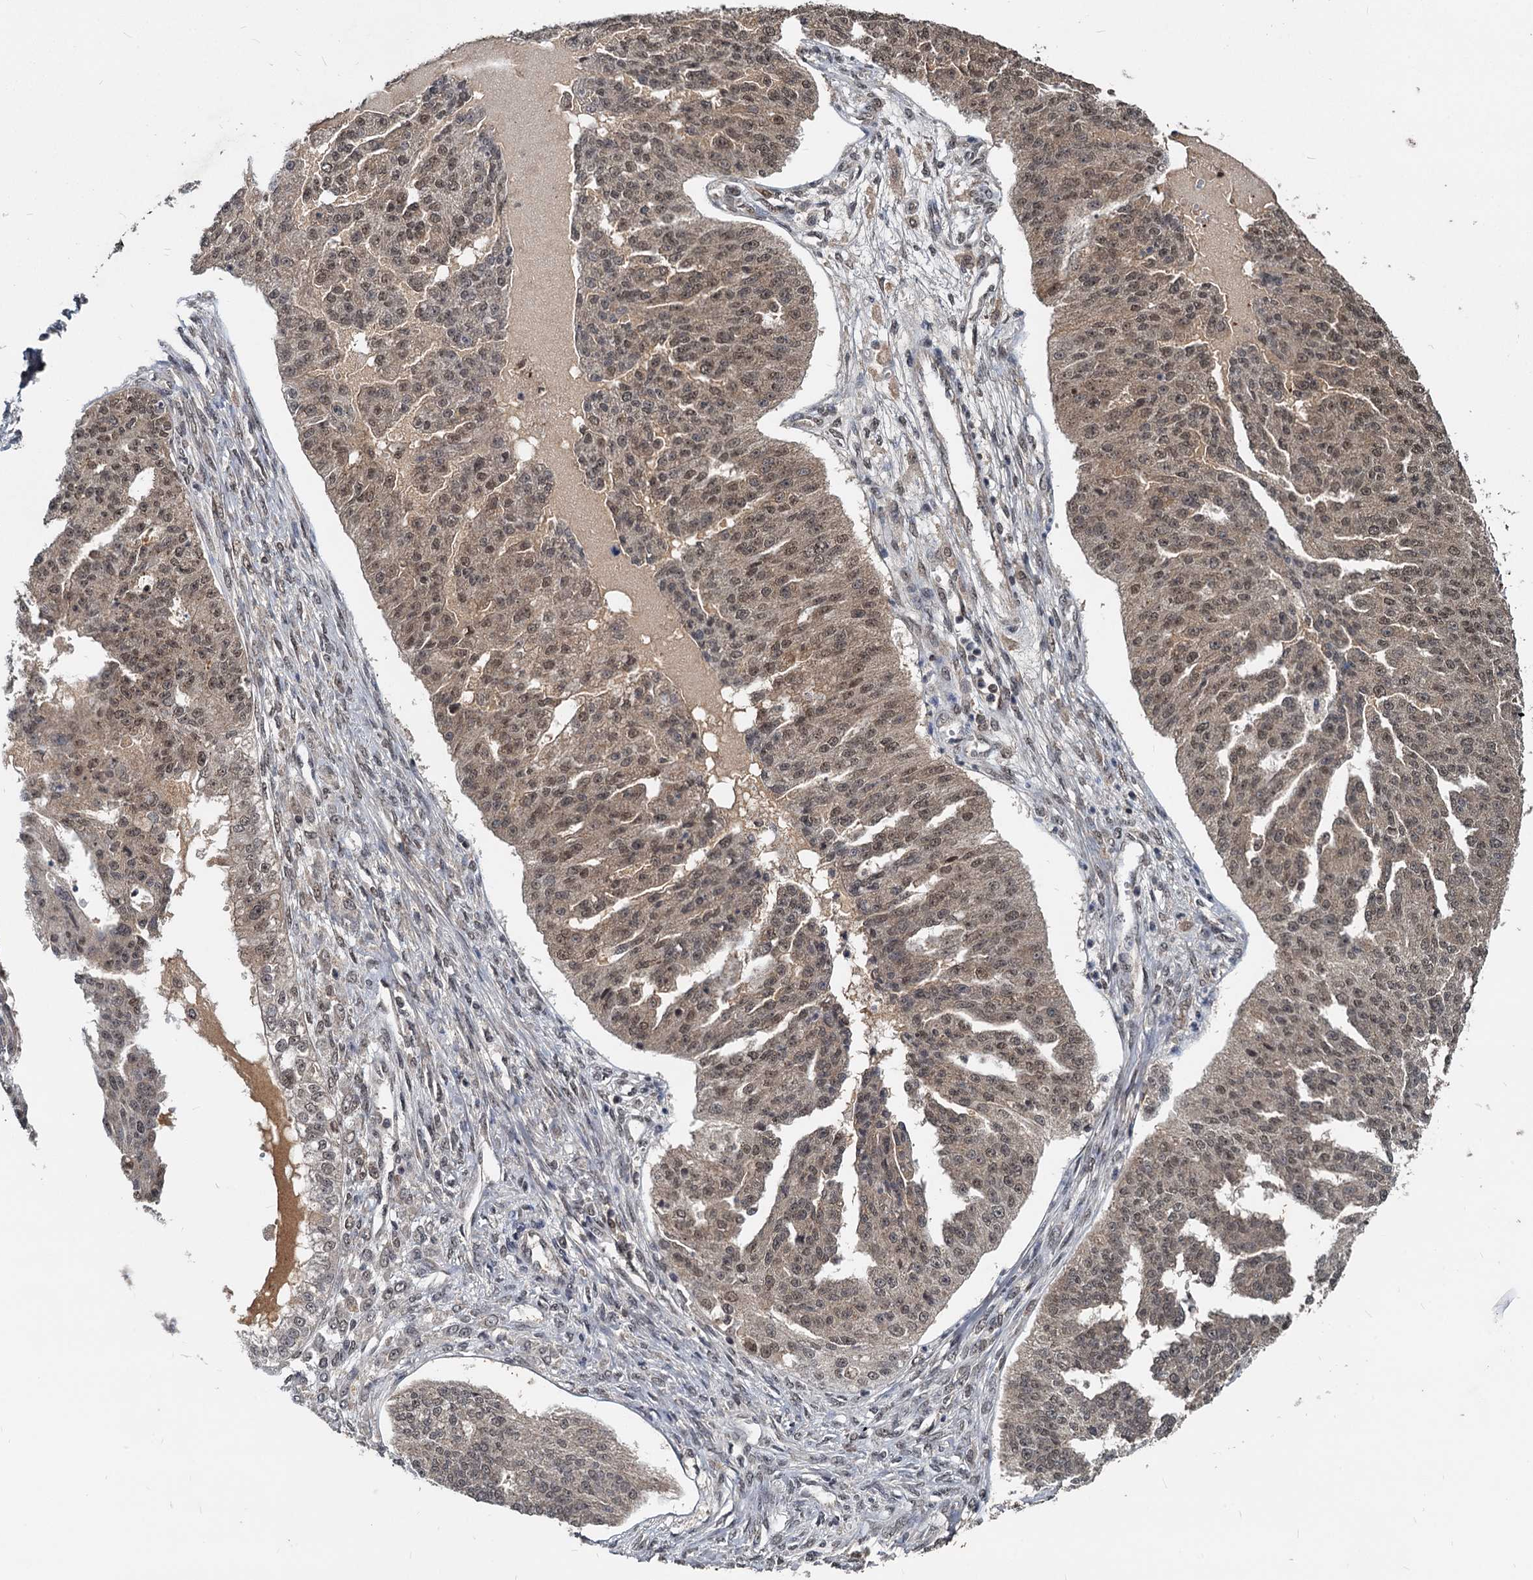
{"staining": {"intensity": "weak", "quantity": "25%-75%", "location": "cytoplasmic/membranous,nuclear"}, "tissue": "ovarian cancer", "cell_type": "Tumor cells", "image_type": "cancer", "snomed": [{"axis": "morphology", "description": "Cystadenocarcinoma, serous, NOS"}, {"axis": "topography", "description": "Ovary"}], "caption": "Approximately 25%-75% of tumor cells in ovarian cancer reveal weak cytoplasmic/membranous and nuclear protein expression as visualized by brown immunohistochemical staining.", "gene": "FAM216B", "patient": {"sex": "female", "age": 58}}